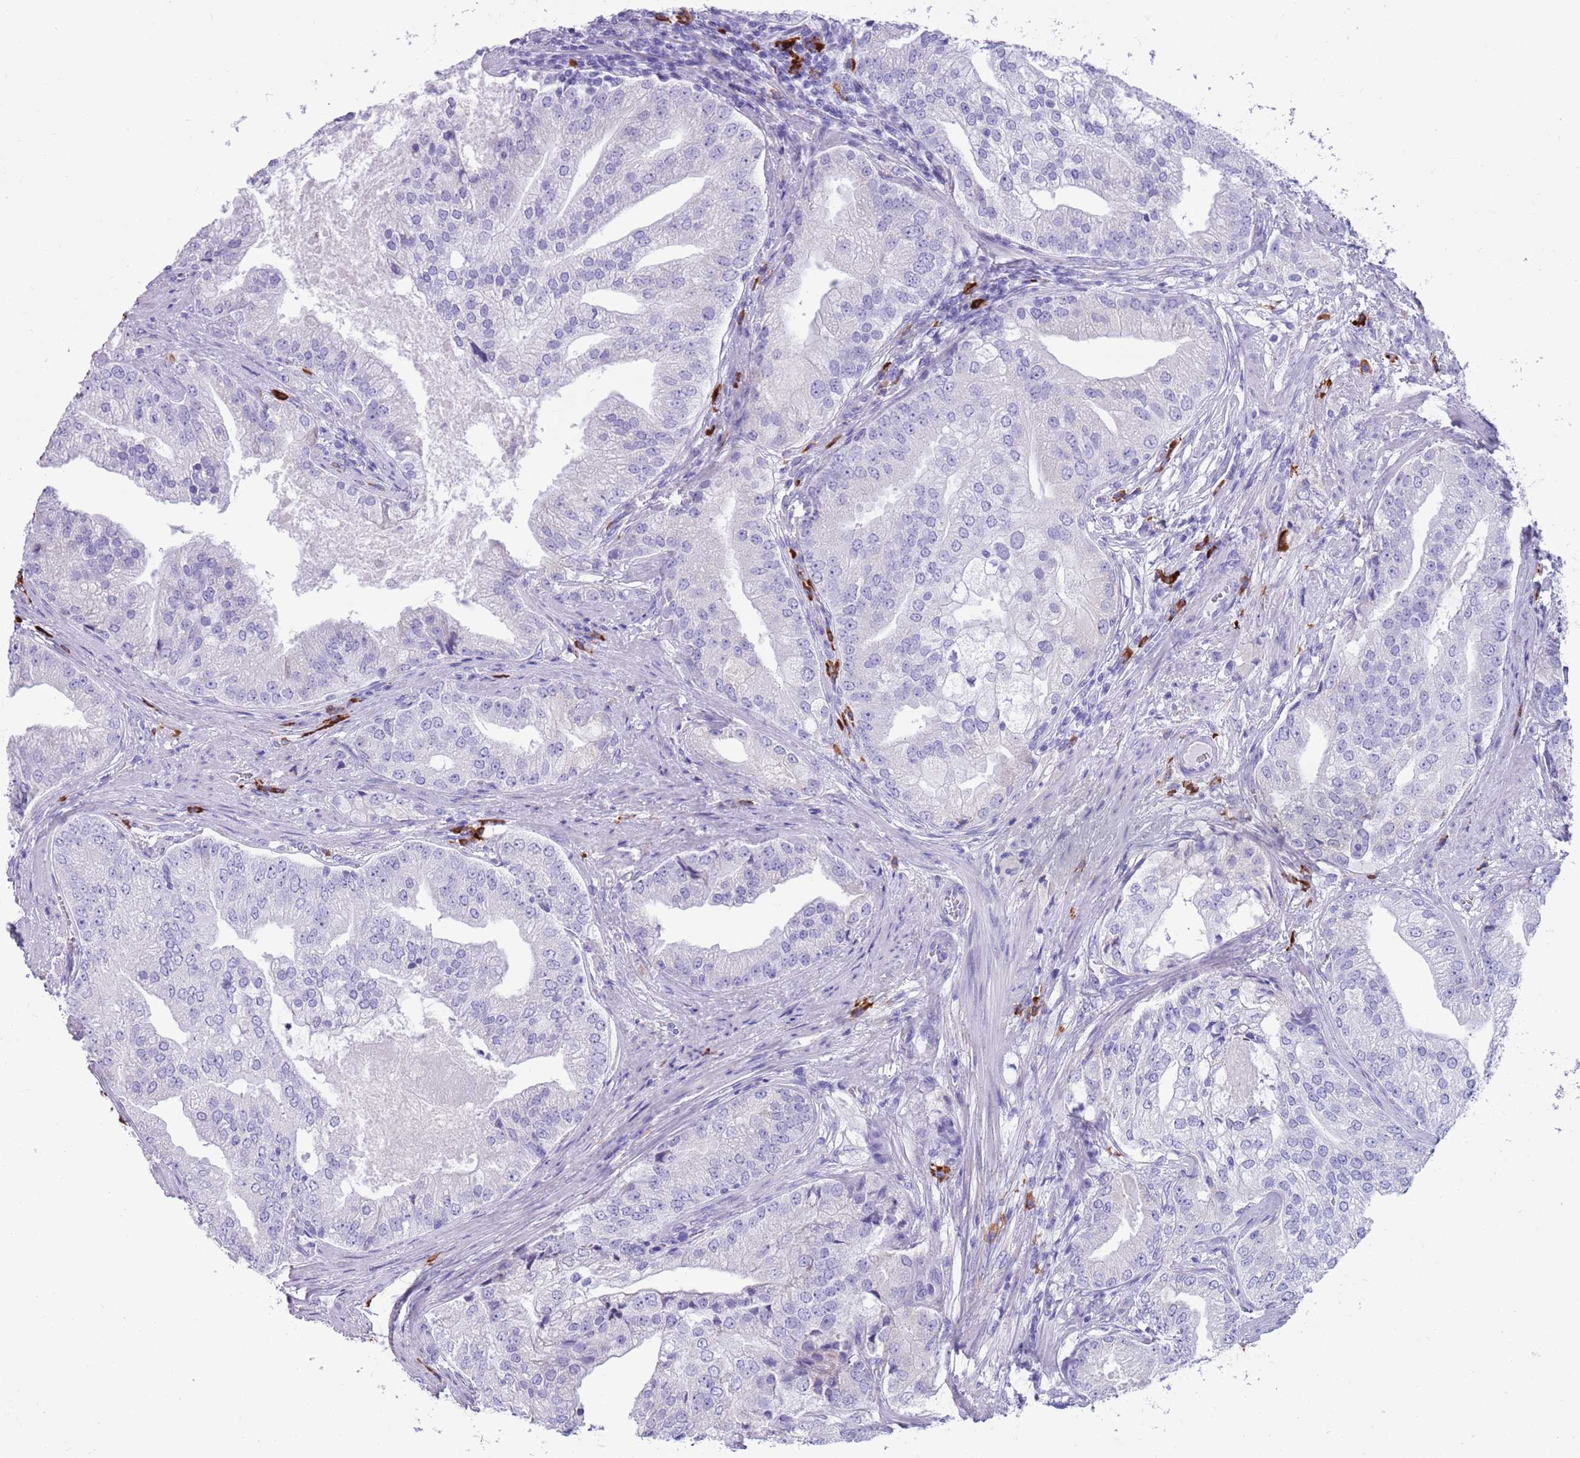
{"staining": {"intensity": "negative", "quantity": "none", "location": "none"}, "tissue": "prostate cancer", "cell_type": "Tumor cells", "image_type": "cancer", "snomed": [{"axis": "morphology", "description": "Adenocarcinoma, High grade"}, {"axis": "topography", "description": "Prostate"}], "caption": "Immunohistochemical staining of human adenocarcinoma (high-grade) (prostate) exhibits no significant positivity in tumor cells. (Stains: DAB (3,3'-diaminobenzidine) immunohistochemistry with hematoxylin counter stain, Microscopy: brightfield microscopy at high magnification).", "gene": "LY6G5B", "patient": {"sex": "male", "age": 70}}